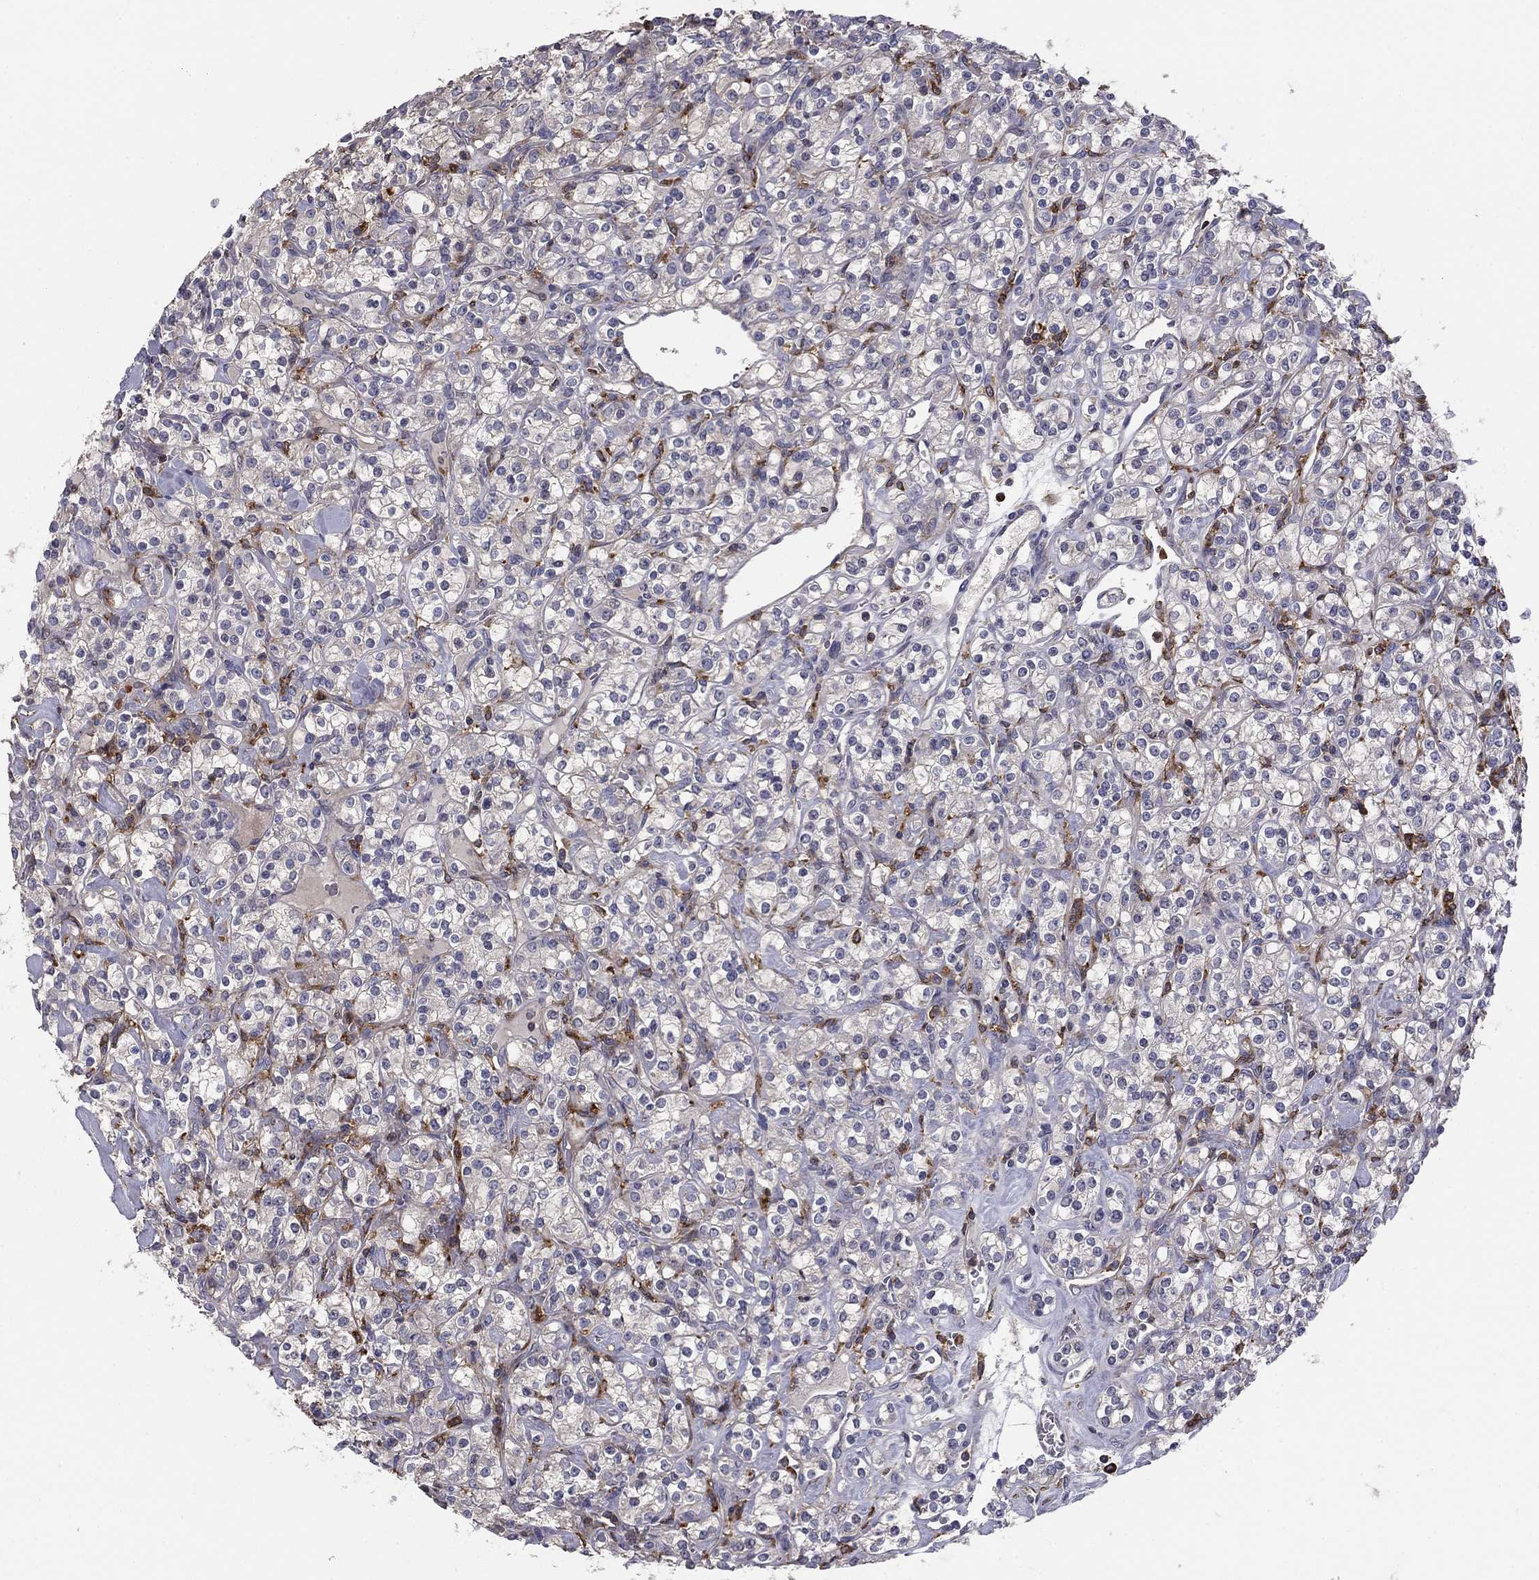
{"staining": {"intensity": "negative", "quantity": "none", "location": "none"}, "tissue": "renal cancer", "cell_type": "Tumor cells", "image_type": "cancer", "snomed": [{"axis": "morphology", "description": "Adenocarcinoma, NOS"}, {"axis": "topography", "description": "Kidney"}], "caption": "Immunohistochemistry (IHC) micrograph of neoplastic tissue: renal cancer (adenocarcinoma) stained with DAB displays no significant protein staining in tumor cells.", "gene": "PLCB2", "patient": {"sex": "male", "age": 77}}